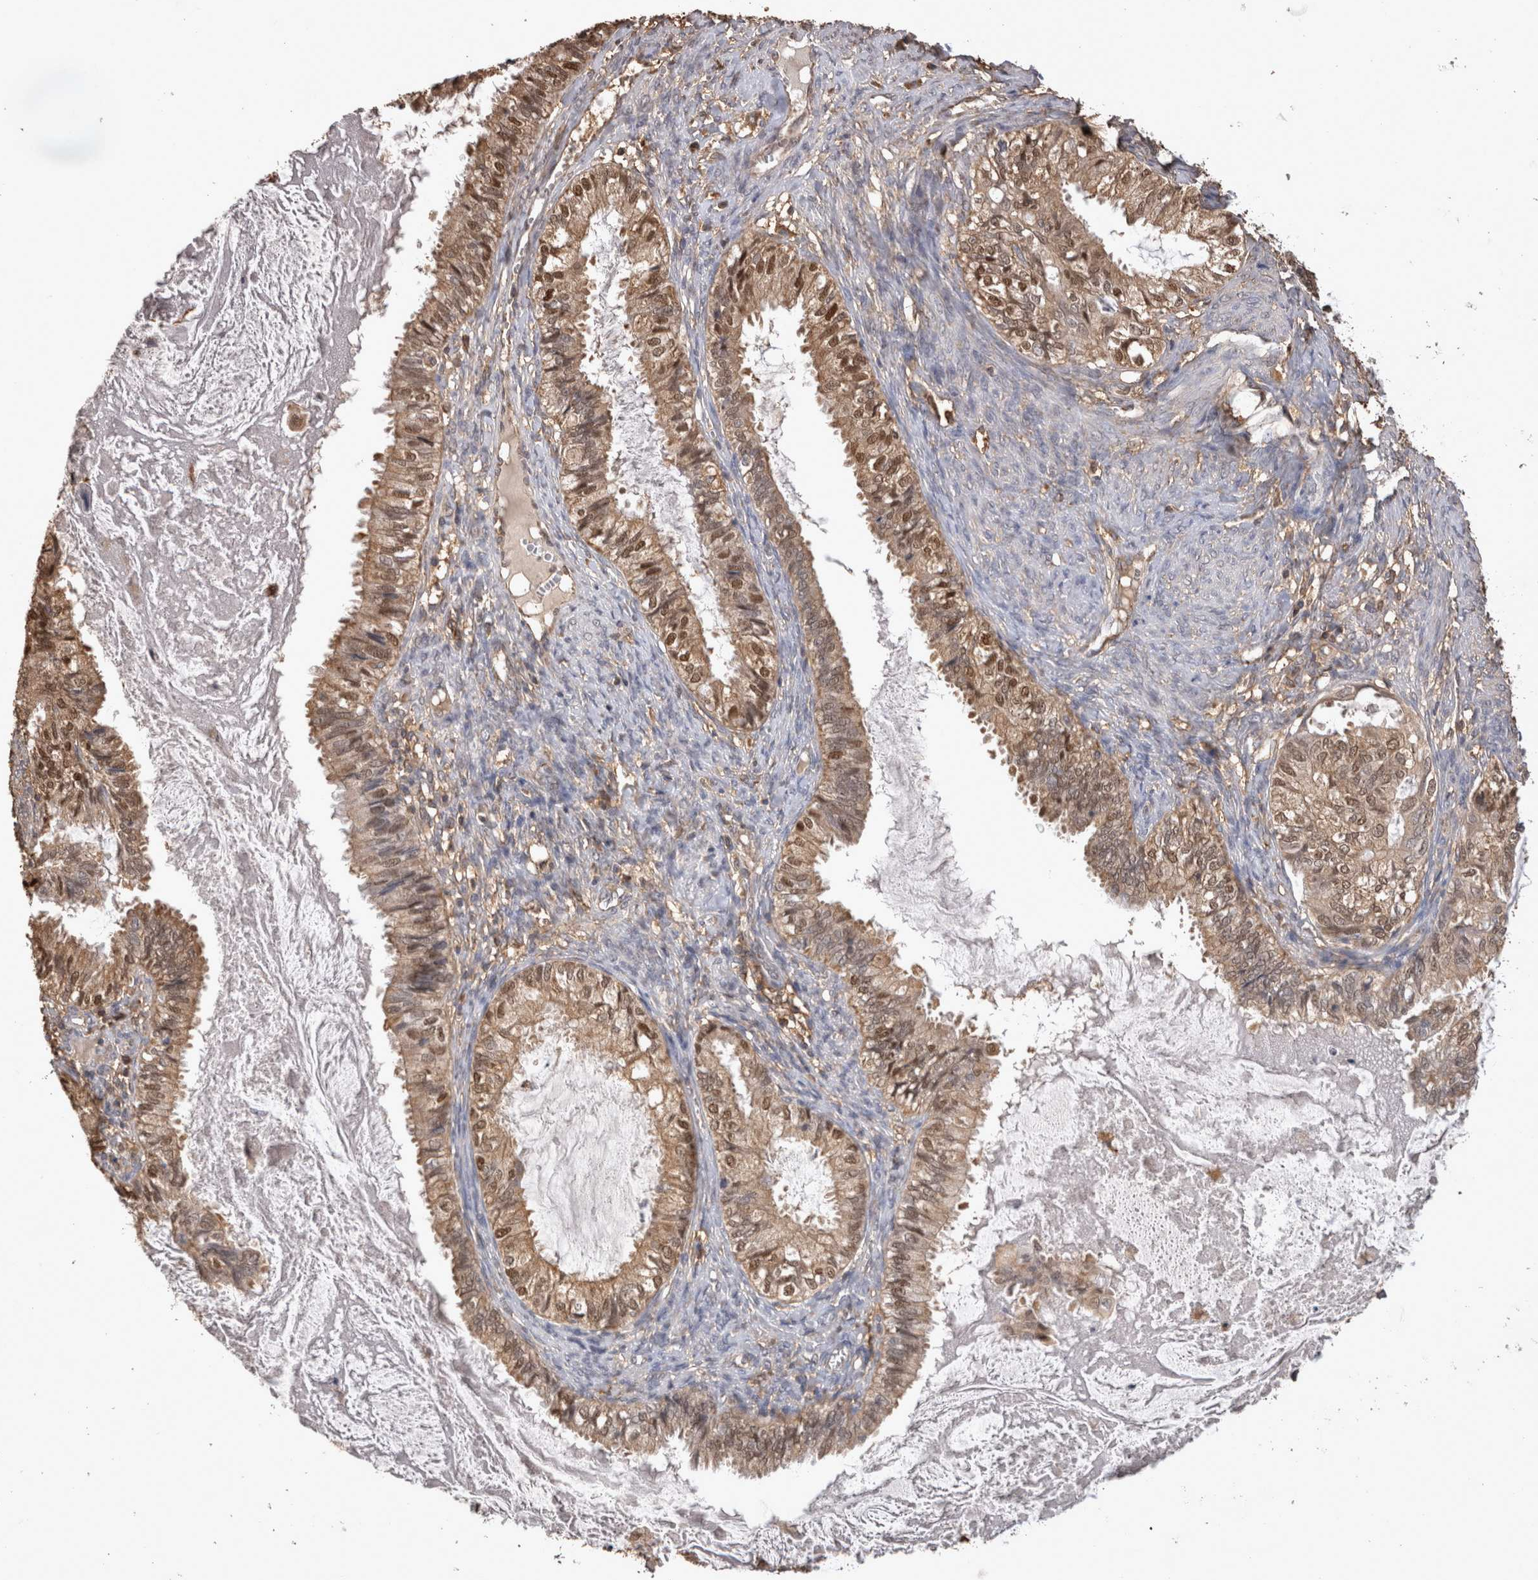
{"staining": {"intensity": "moderate", "quantity": ">75%", "location": "cytoplasmic/membranous,nuclear"}, "tissue": "cervical cancer", "cell_type": "Tumor cells", "image_type": "cancer", "snomed": [{"axis": "morphology", "description": "Normal tissue, NOS"}, {"axis": "morphology", "description": "Adenocarcinoma, NOS"}, {"axis": "topography", "description": "Cervix"}, {"axis": "topography", "description": "Endometrium"}], "caption": "This image displays IHC staining of cervical cancer, with medium moderate cytoplasmic/membranous and nuclear expression in about >75% of tumor cells.", "gene": "PREP", "patient": {"sex": "female", "age": 86}}